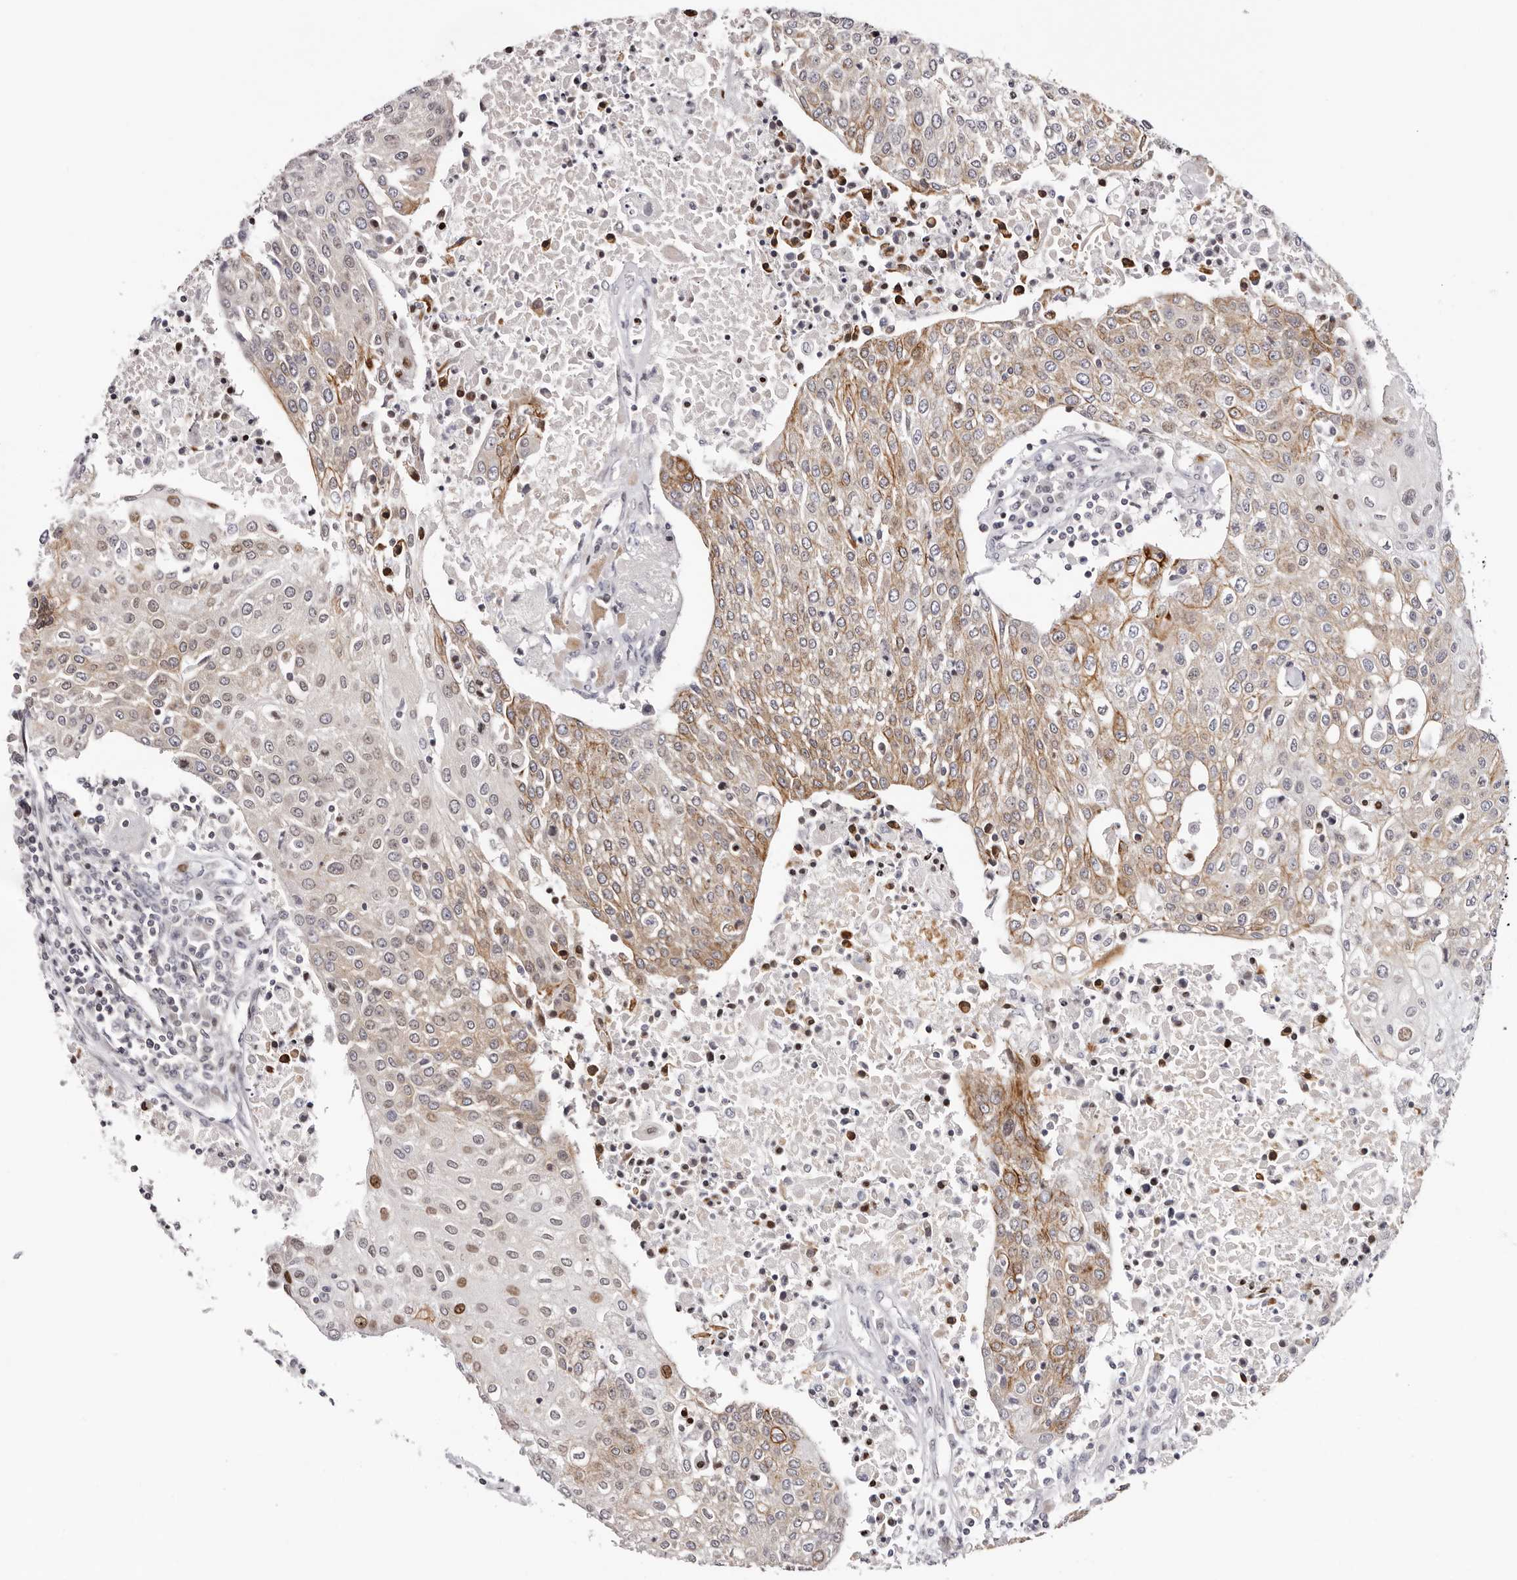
{"staining": {"intensity": "moderate", "quantity": "25%-75%", "location": "cytoplasmic/membranous,nuclear"}, "tissue": "urothelial cancer", "cell_type": "Tumor cells", "image_type": "cancer", "snomed": [{"axis": "morphology", "description": "Urothelial carcinoma, High grade"}, {"axis": "topography", "description": "Urinary bladder"}], "caption": "Urothelial cancer stained with DAB (3,3'-diaminobenzidine) immunohistochemistry (IHC) displays medium levels of moderate cytoplasmic/membranous and nuclear positivity in about 25%-75% of tumor cells.", "gene": "NUP153", "patient": {"sex": "female", "age": 85}}